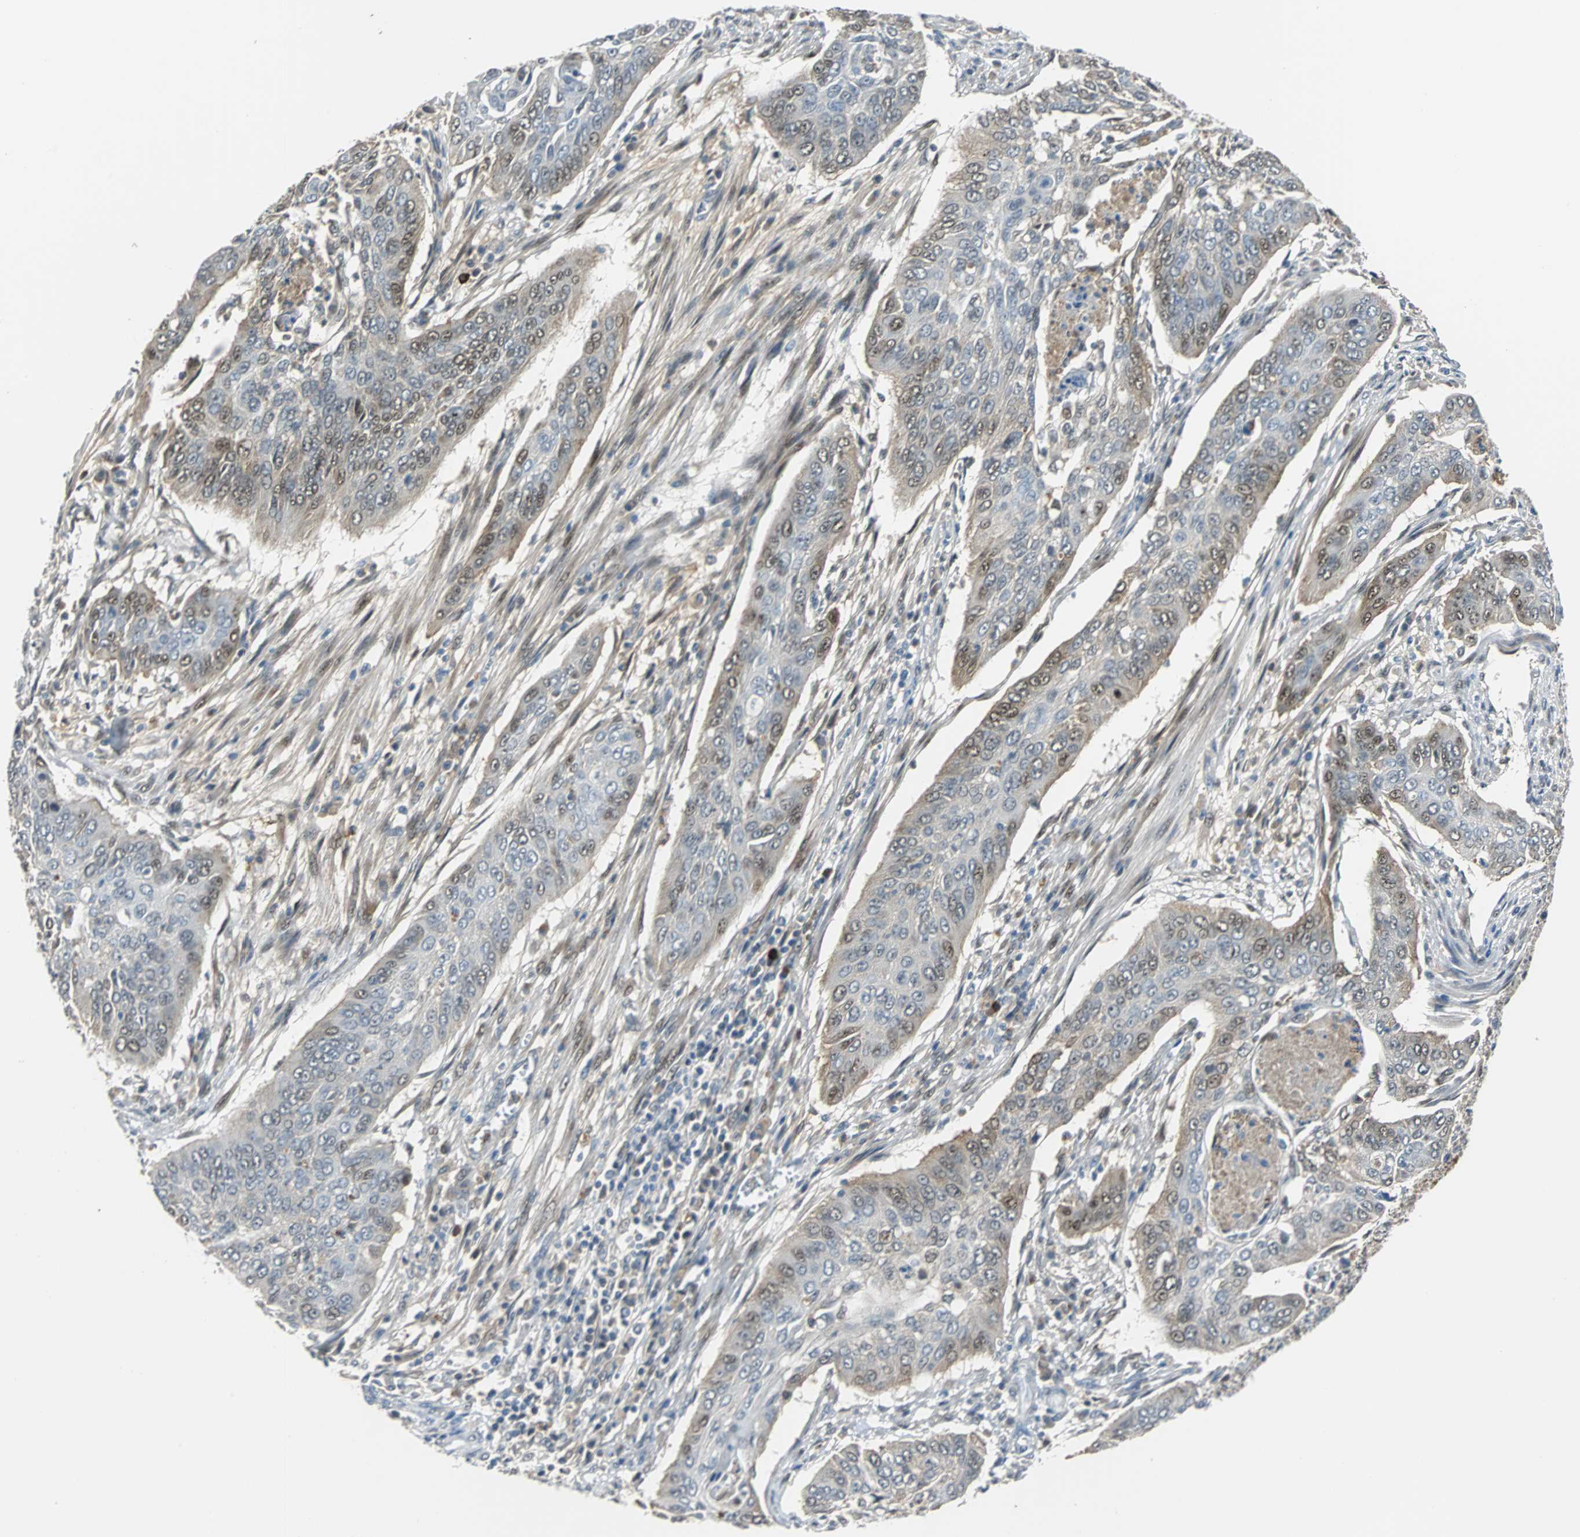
{"staining": {"intensity": "moderate", "quantity": "<25%", "location": "cytoplasmic/membranous,nuclear"}, "tissue": "cervical cancer", "cell_type": "Tumor cells", "image_type": "cancer", "snomed": [{"axis": "morphology", "description": "Squamous cell carcinoma, NOS"}, {"axis": "topography", "description": "Cervix"}], "caption": "Squamous cell carcinoma (cervical) was stained to show a protein in brown. There is low levels of moderate cytoplasmic/membranous and nuclear expression in about <25% of tumor cells.", "gene": "FHL2", "patient": {"sex": "female", "age": 39}}